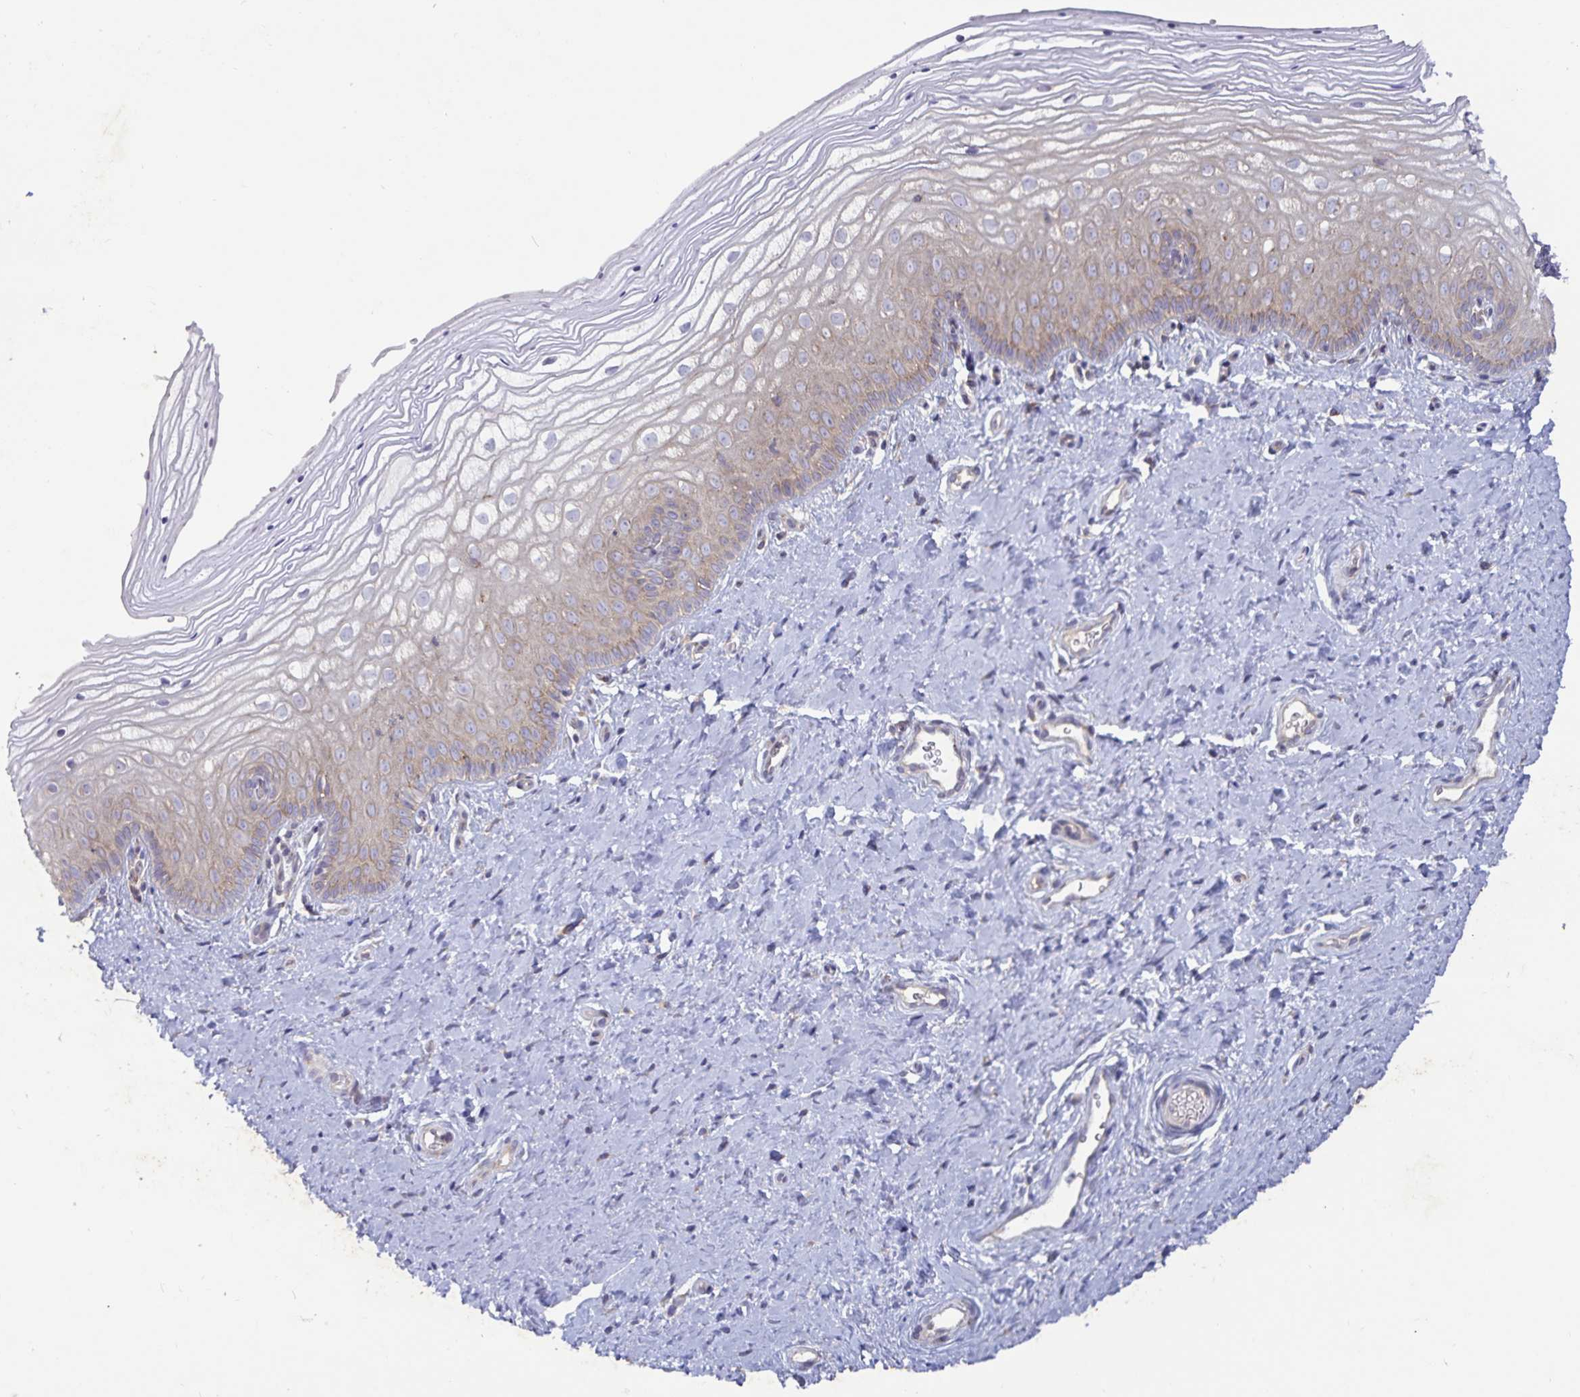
{"staining": {"intensity": "weak", "quantity": "25%-75%", "location": "cytoplasmic/membranous"}, "tissue": "vagina", "cell_type": "Squamous epithelial cells", "image_type": "normal", "snomed": [{"axis": "morphology", "description": "Normal tissue, NOS"}, {"axis": "topography", "description": "Vagina"}], "caption": "The micrograph reveals immunohistochemical staining of benign vagina. There is weak cytoplasmic/membranous expression is appreciated in approximately 25%-75% of squamous epithelial cells. Ihc stains the protein of interest in brown and the nuclei are stained blue.", "gene": "FAM120A", "patient": {"sex": "female", "age": 39}}